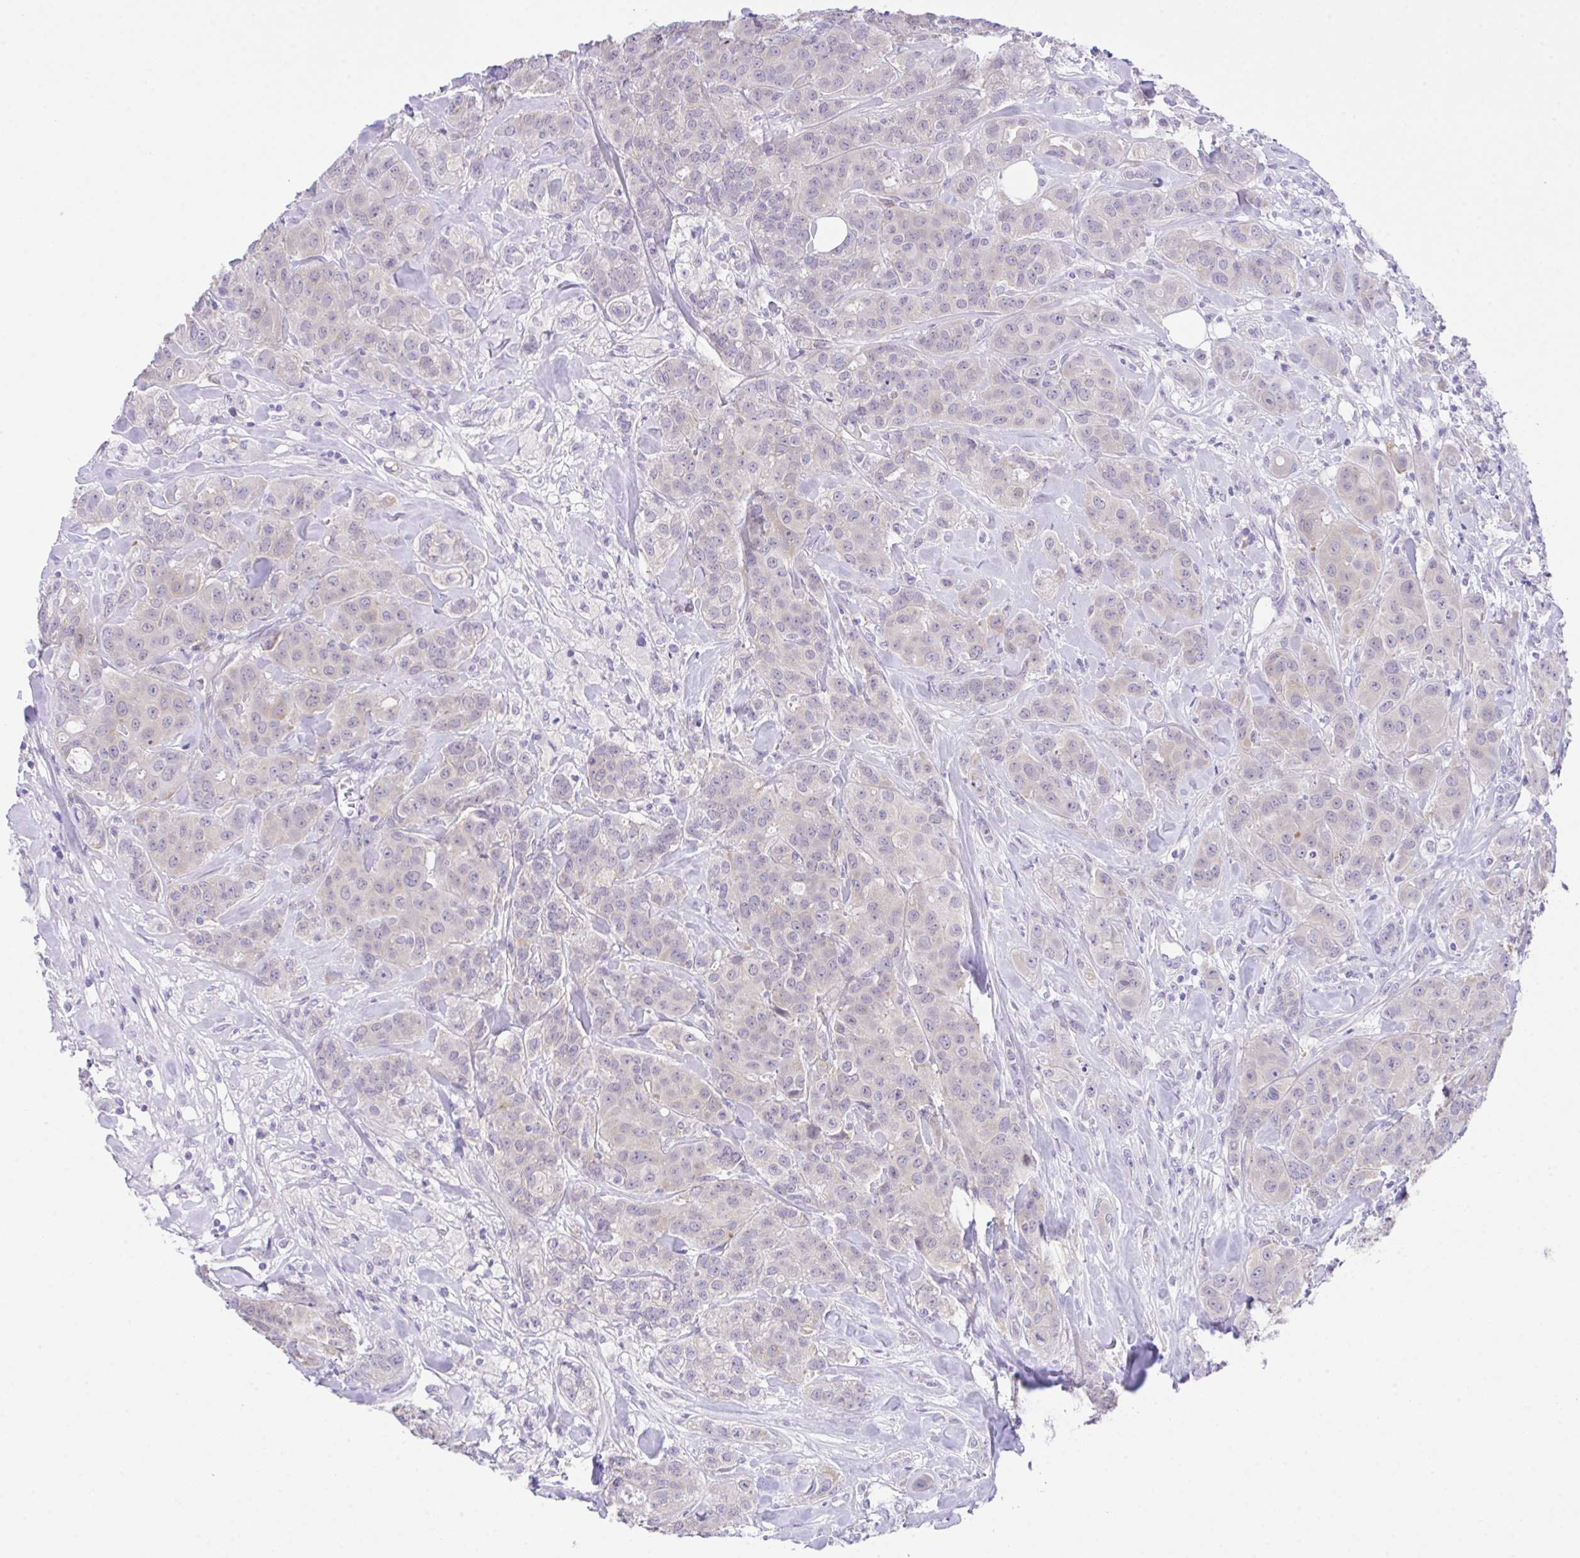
{"staining": {"intensity": "negative", "quantity": "none", "location": "none"}, "tissue": "breast cancer", "cell_type": "Tumor cells", "image_type": "cancer", "snomed": [{"axis": "morphology", "description": "Normal tissue, NOS"}, {"axis": "morphology", "description": "Duct carcinoma"}, {"axis": "topography", "description": "Breast"}], "caption": "A micrograph of human breast cancer is negative for staining in tumor cells.", "gene": "HOXB4", "patient": {"sex": "female", "age": 43}}